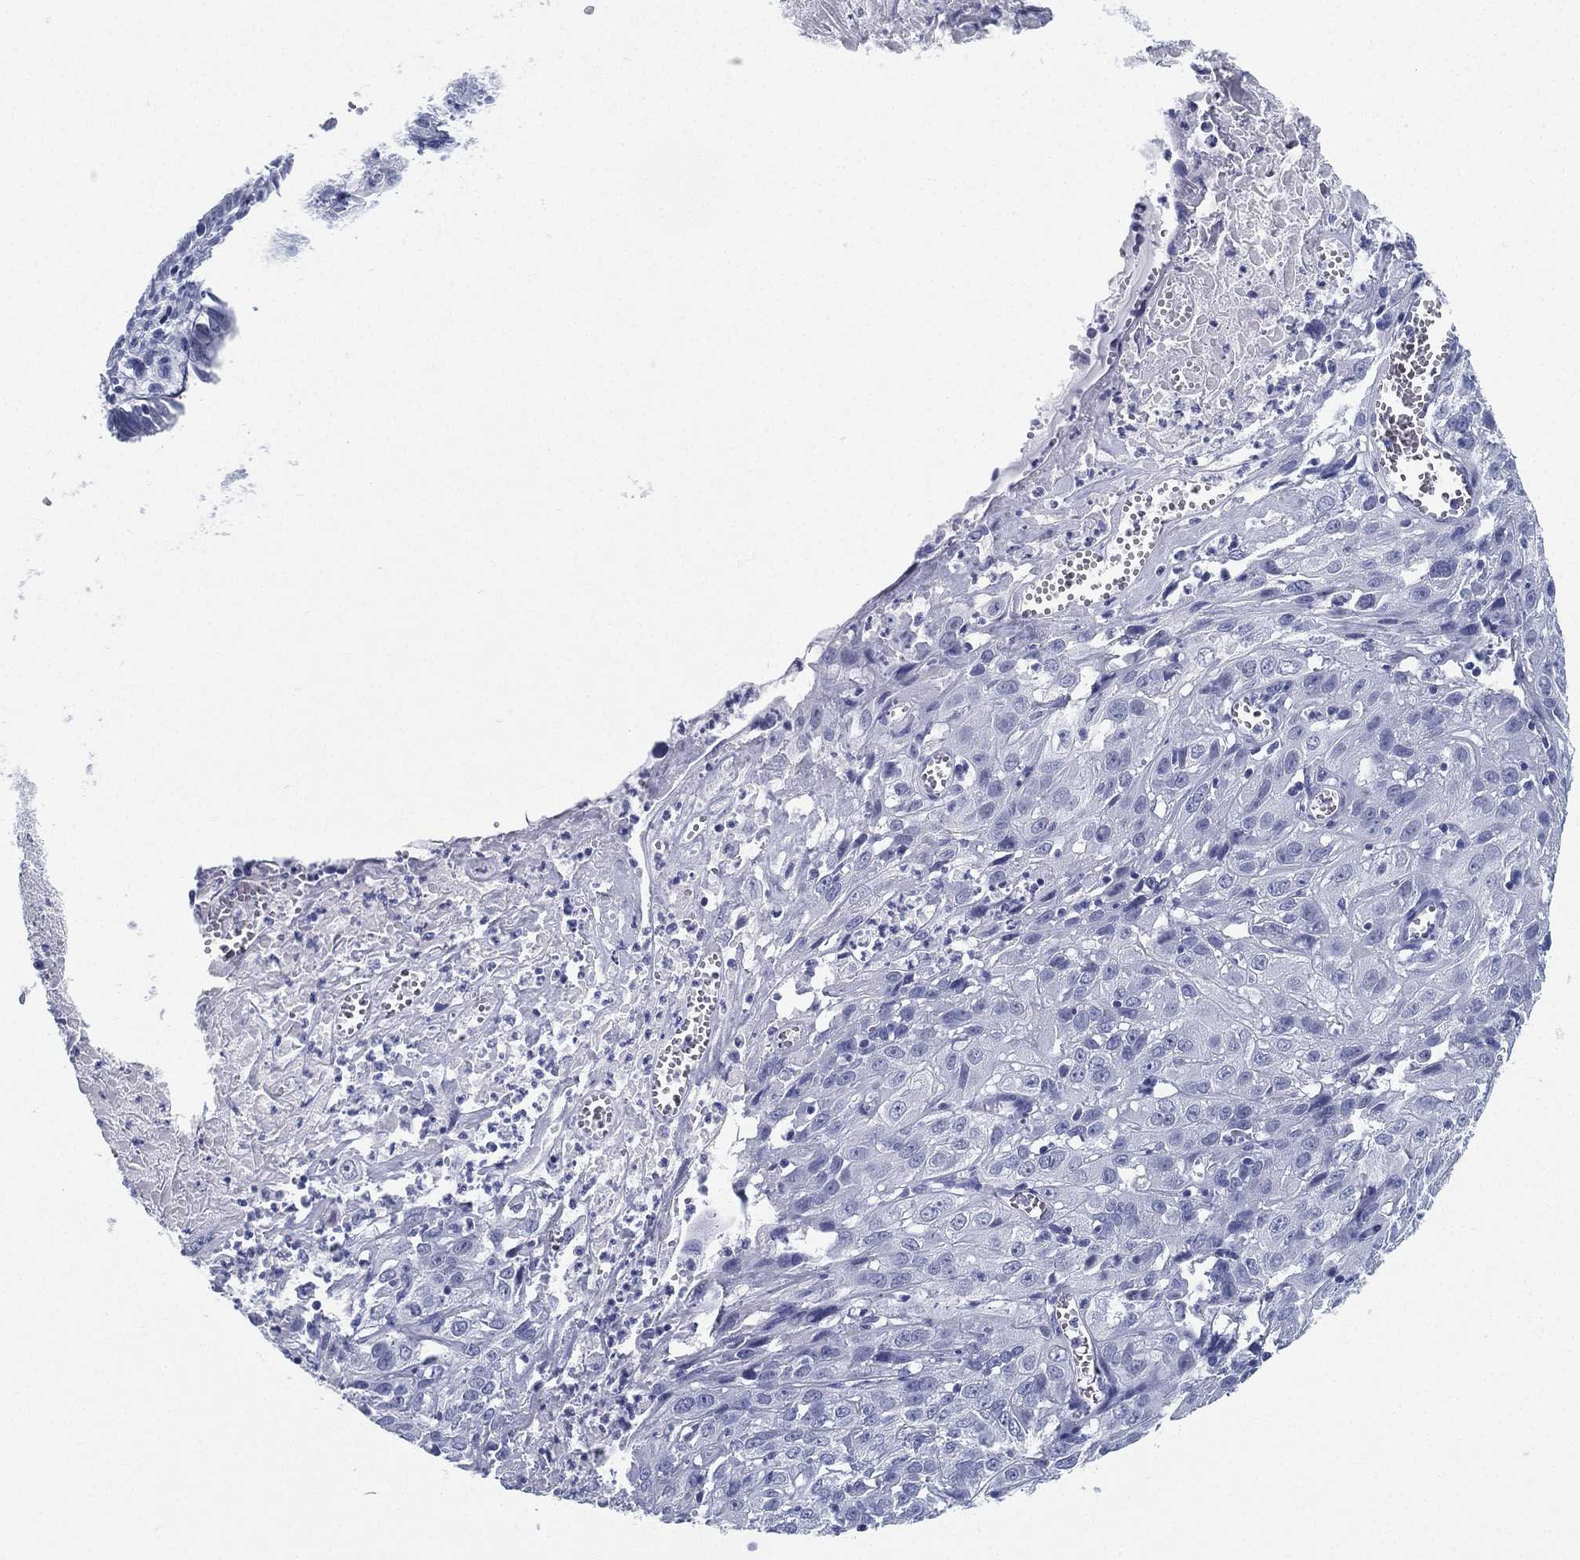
{"staining": {"intensity": "negative", "quantity": "none", "location": "none"}, "tissue": "cervical cancer", "cell_type": "Tumor cells", "image_type": "cancer", "snomed": [{"axis": "morphology", "description": "Squamous cell carcinoma, NOS"}, {"axis": "topography", "description": "Cervix"}], "caption": "Micrograph shows no significant protein staining in tumor cells of cervical cancer (squamous cell carcinoma).", "gene": "ATP1B2", "patient": {"sex": "female", "age": 32}}